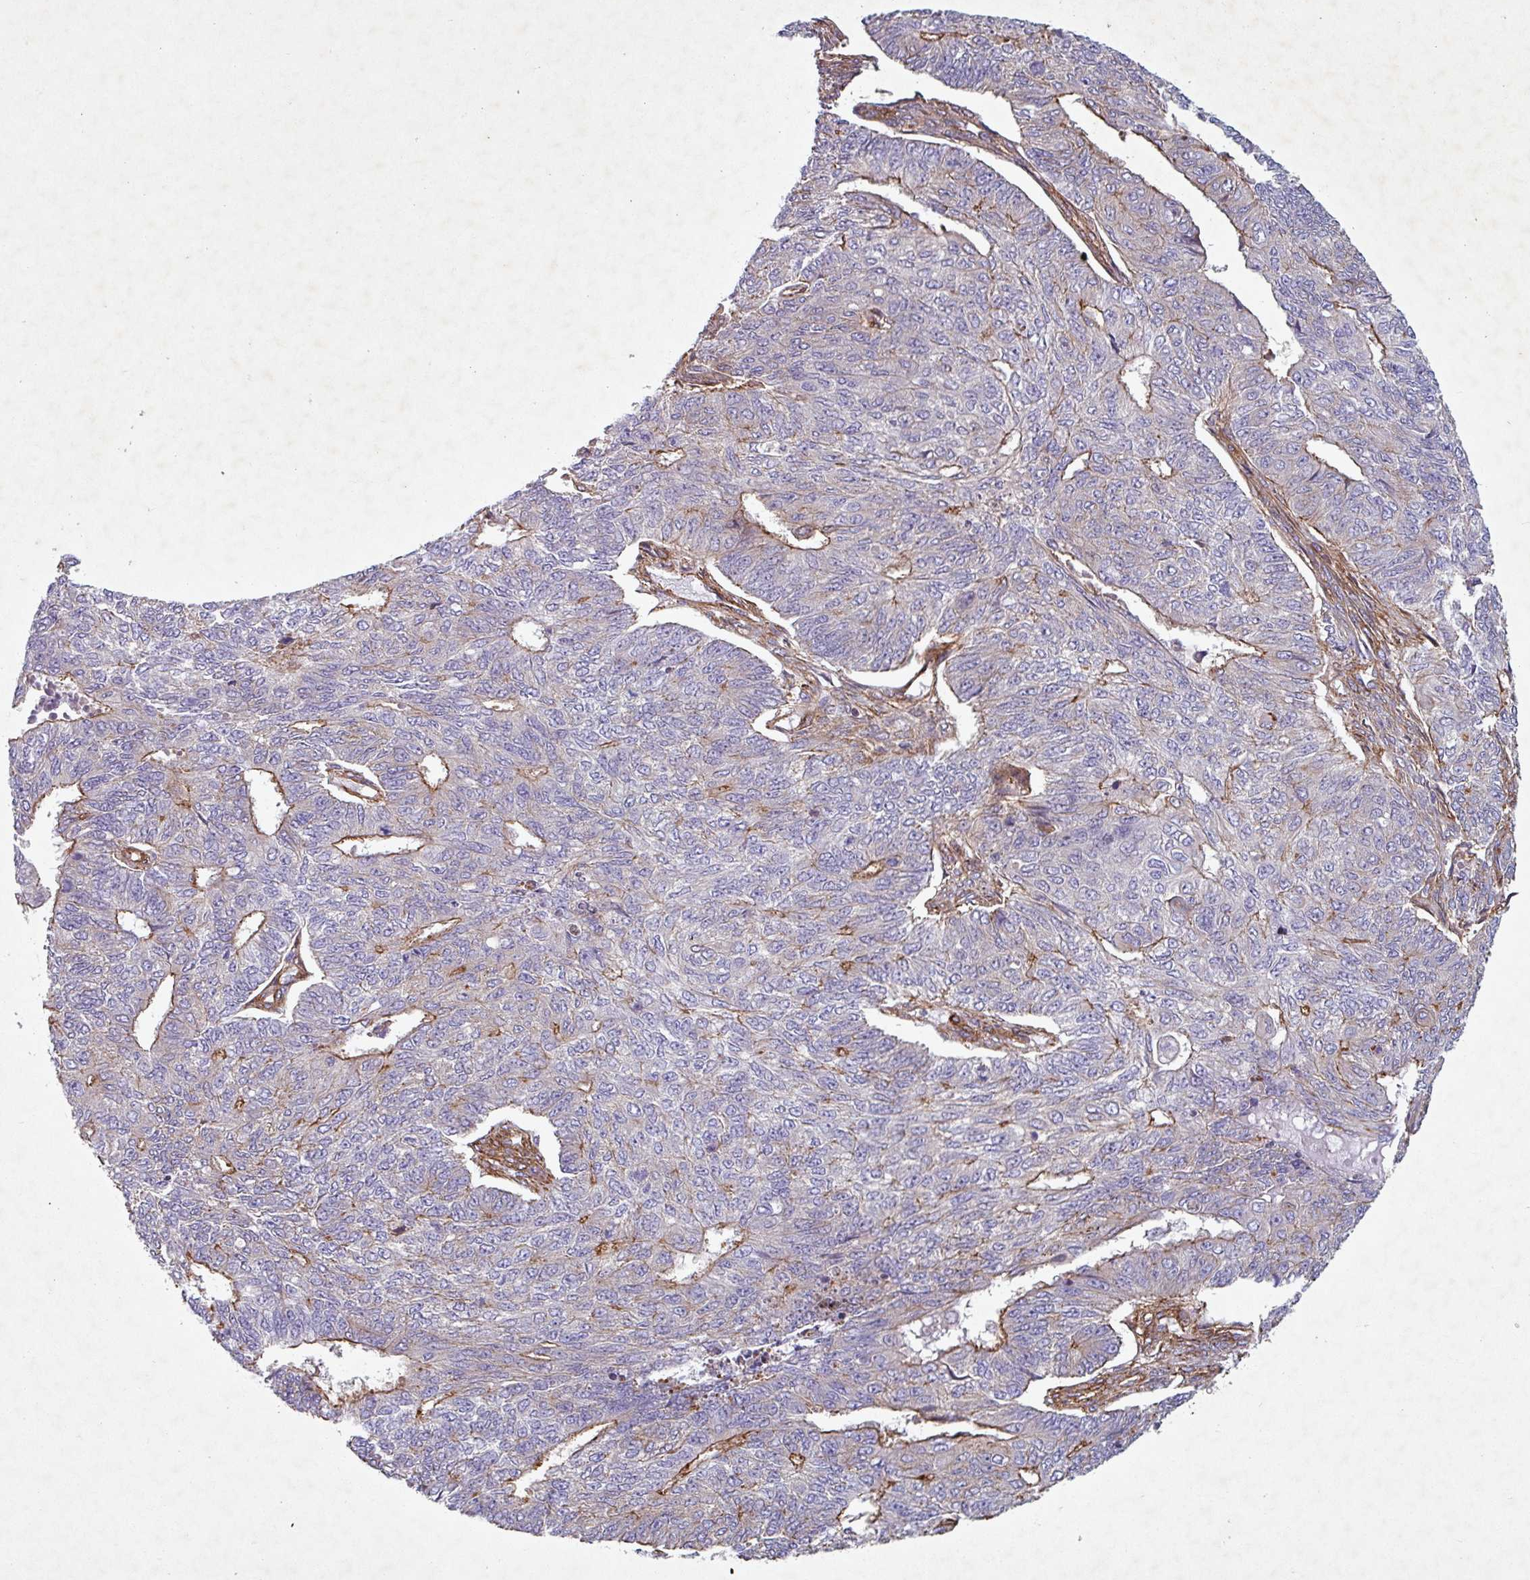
{"staining": {"intensity": "moderate", "quantity": "25%-75%", "location": "cytoplasmic/membranous"}, "tissue": "endometrial cancer", "cell_type": "Tumor cells", "image_type": "cancer", "snomed": [{"axis": "morphology", "description": "Adenocarcinoma, NOS"}, {"axis": "topography", "description": "Endometrium"}], "caption": "IHC photomicrograph of neoplastic tissue: endometrial adenocarcinoma stained using immunohistochemistry reveals medium levels of moderate protein expression localized specifically in the cytoplasmic/membranous of tumor cells, appearing as a cytoplasmic/membranous brown color.", "gene": "ATP2C2", "patient": {"sex": "female", "age": 32}}